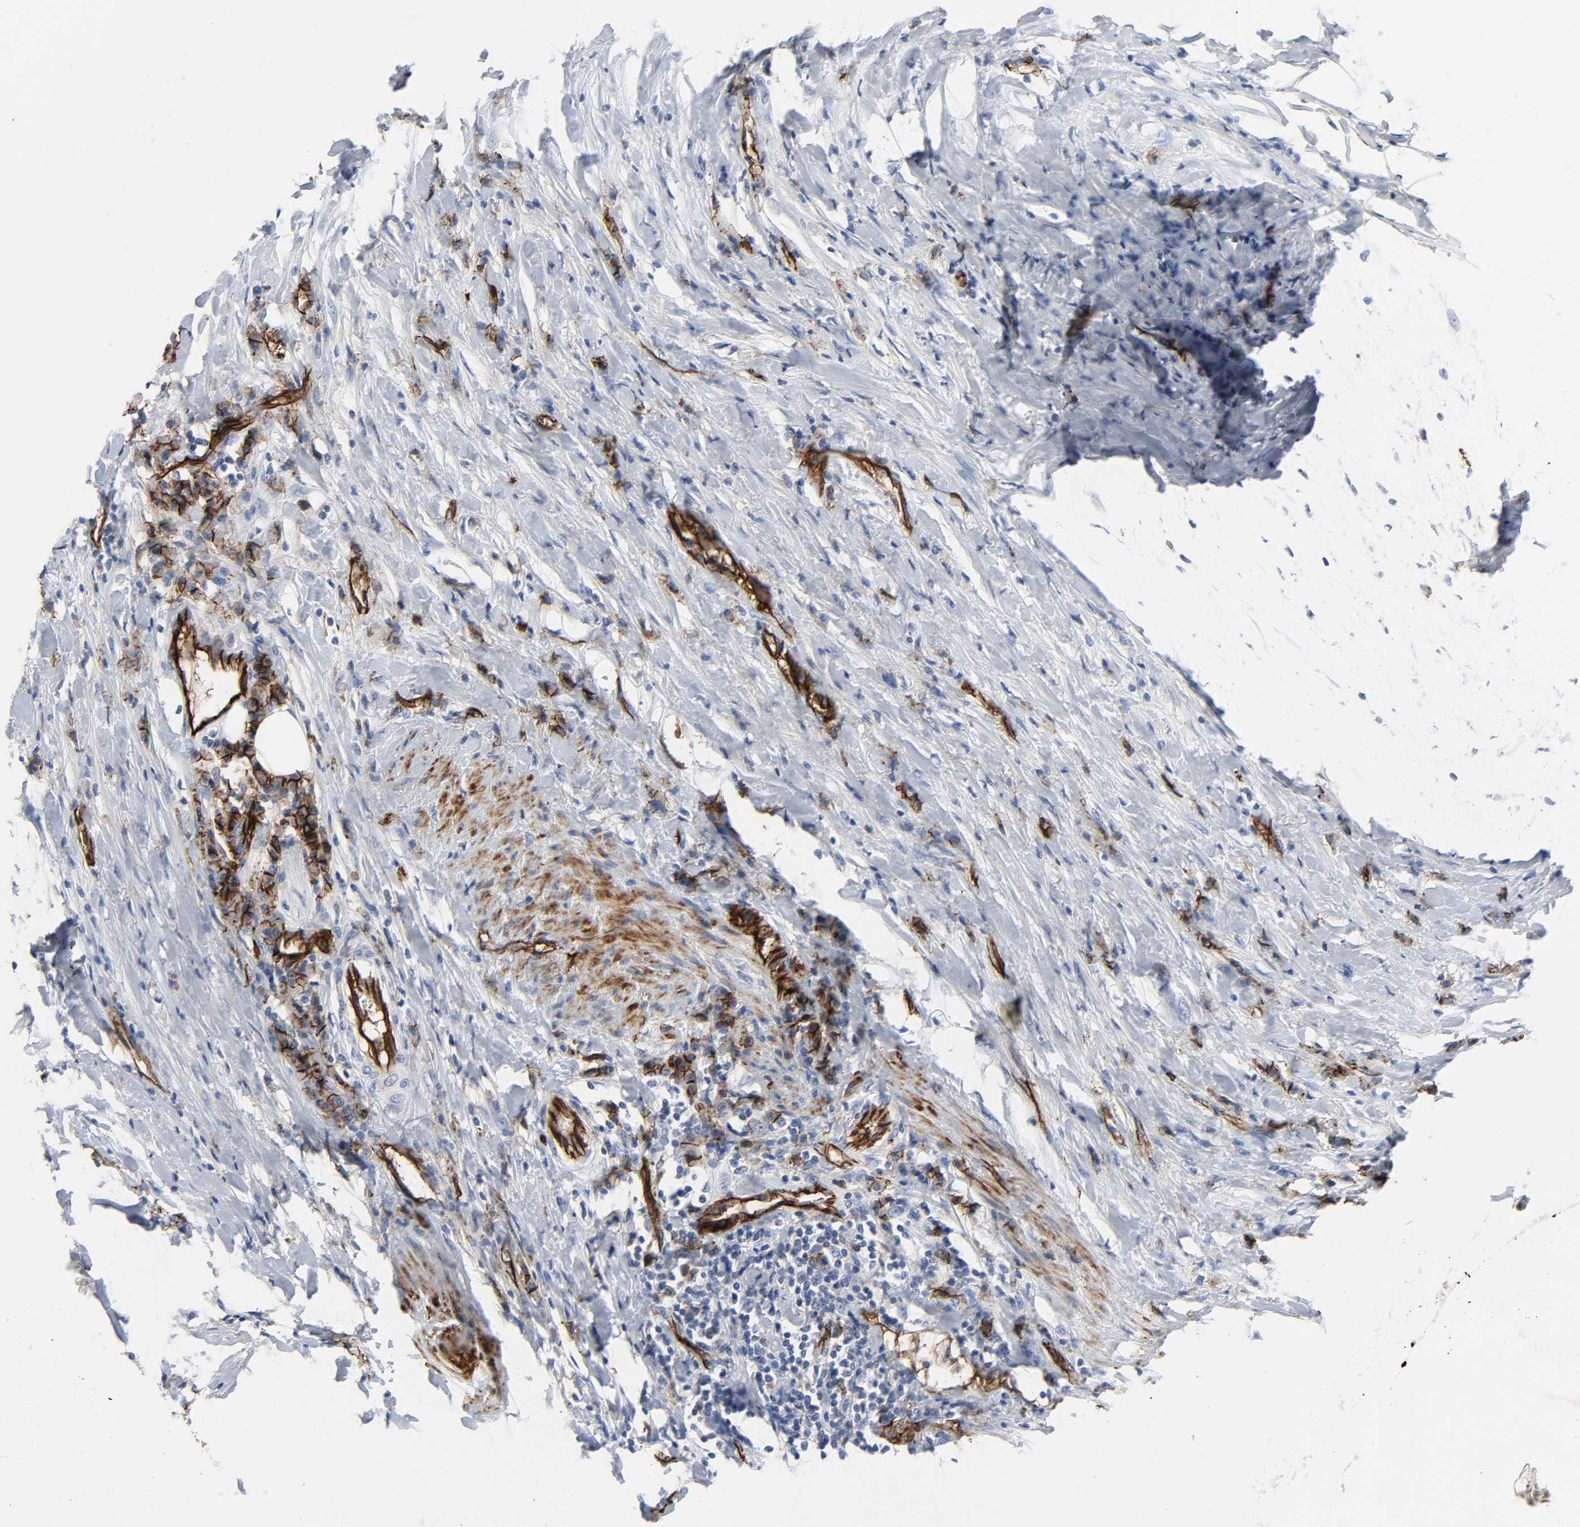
{"staining": {"intensity": "negative", "quantity": "none", "location": "none"}, "tissue": "urothelial cancer", "cell_type": "Tumor cells", "image_type": "cancer", "snomed": [{"axis": "morphology", "description": "Urothelial carcinoma, High grade"}, {"axis": "topography", "description": "Urinary bladder"}], "caption": "Immunohistochemical staining of urothelial cancer reveals no significant staining in tumor cells.", "gene": "PECAM1", "patient": {"sex": "male", "age": 61}}